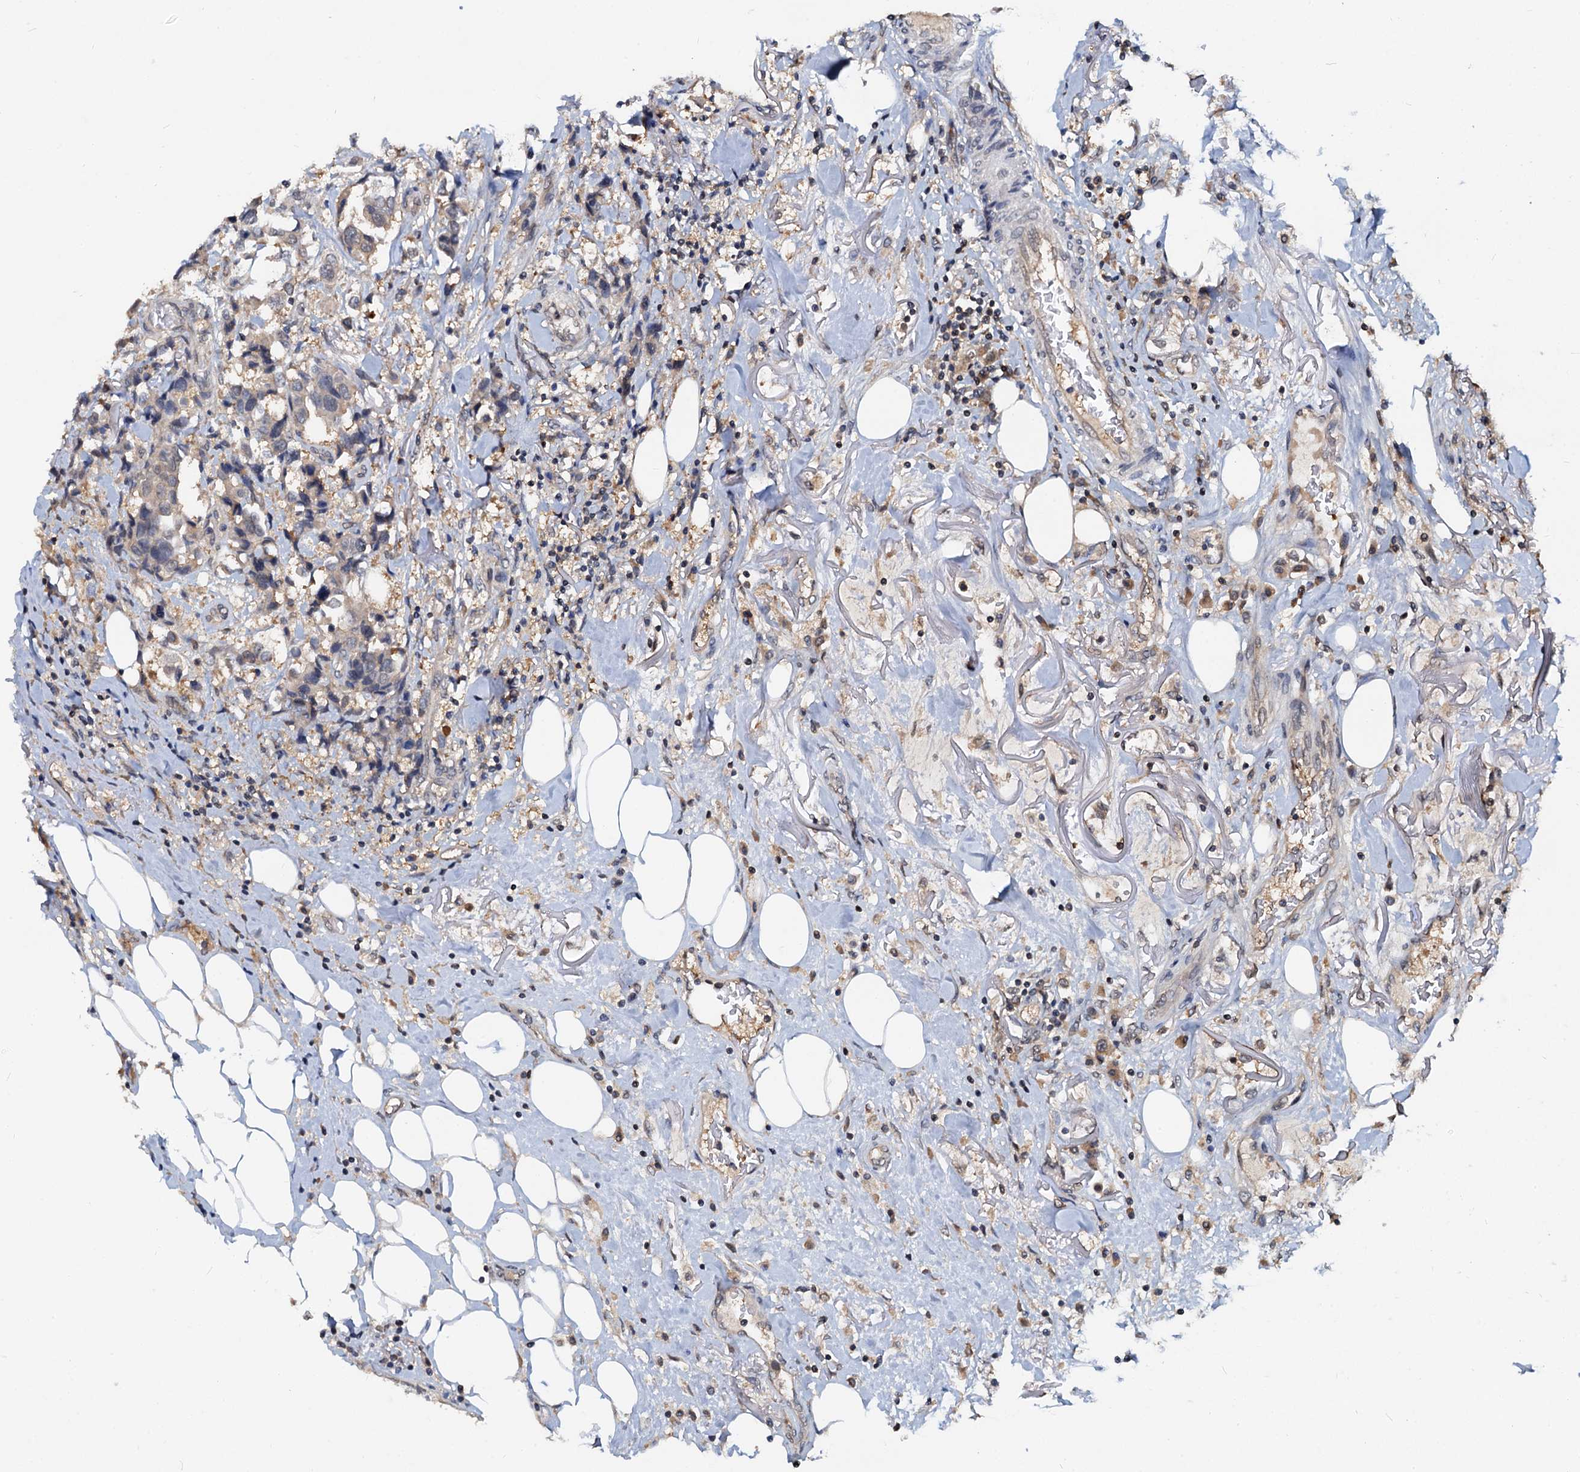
{"staining": {"intensity": "negative", "quantity": "none", "location": "none"}, "tissue": "breast cancer", "cell_type": "Tumor cells", "image_type": "cancer", "snomed": [{"axis": "morphology", "description": "Duct carcinoma"}, {"axis": "topography", "description": "Breast"}], "caption": "Micrograph shows no significant protein positivity in tumor cells of breast intraductal carcinoma.", "gene": "PTGES3", "patient": {"sex": "female", "age": 80}}